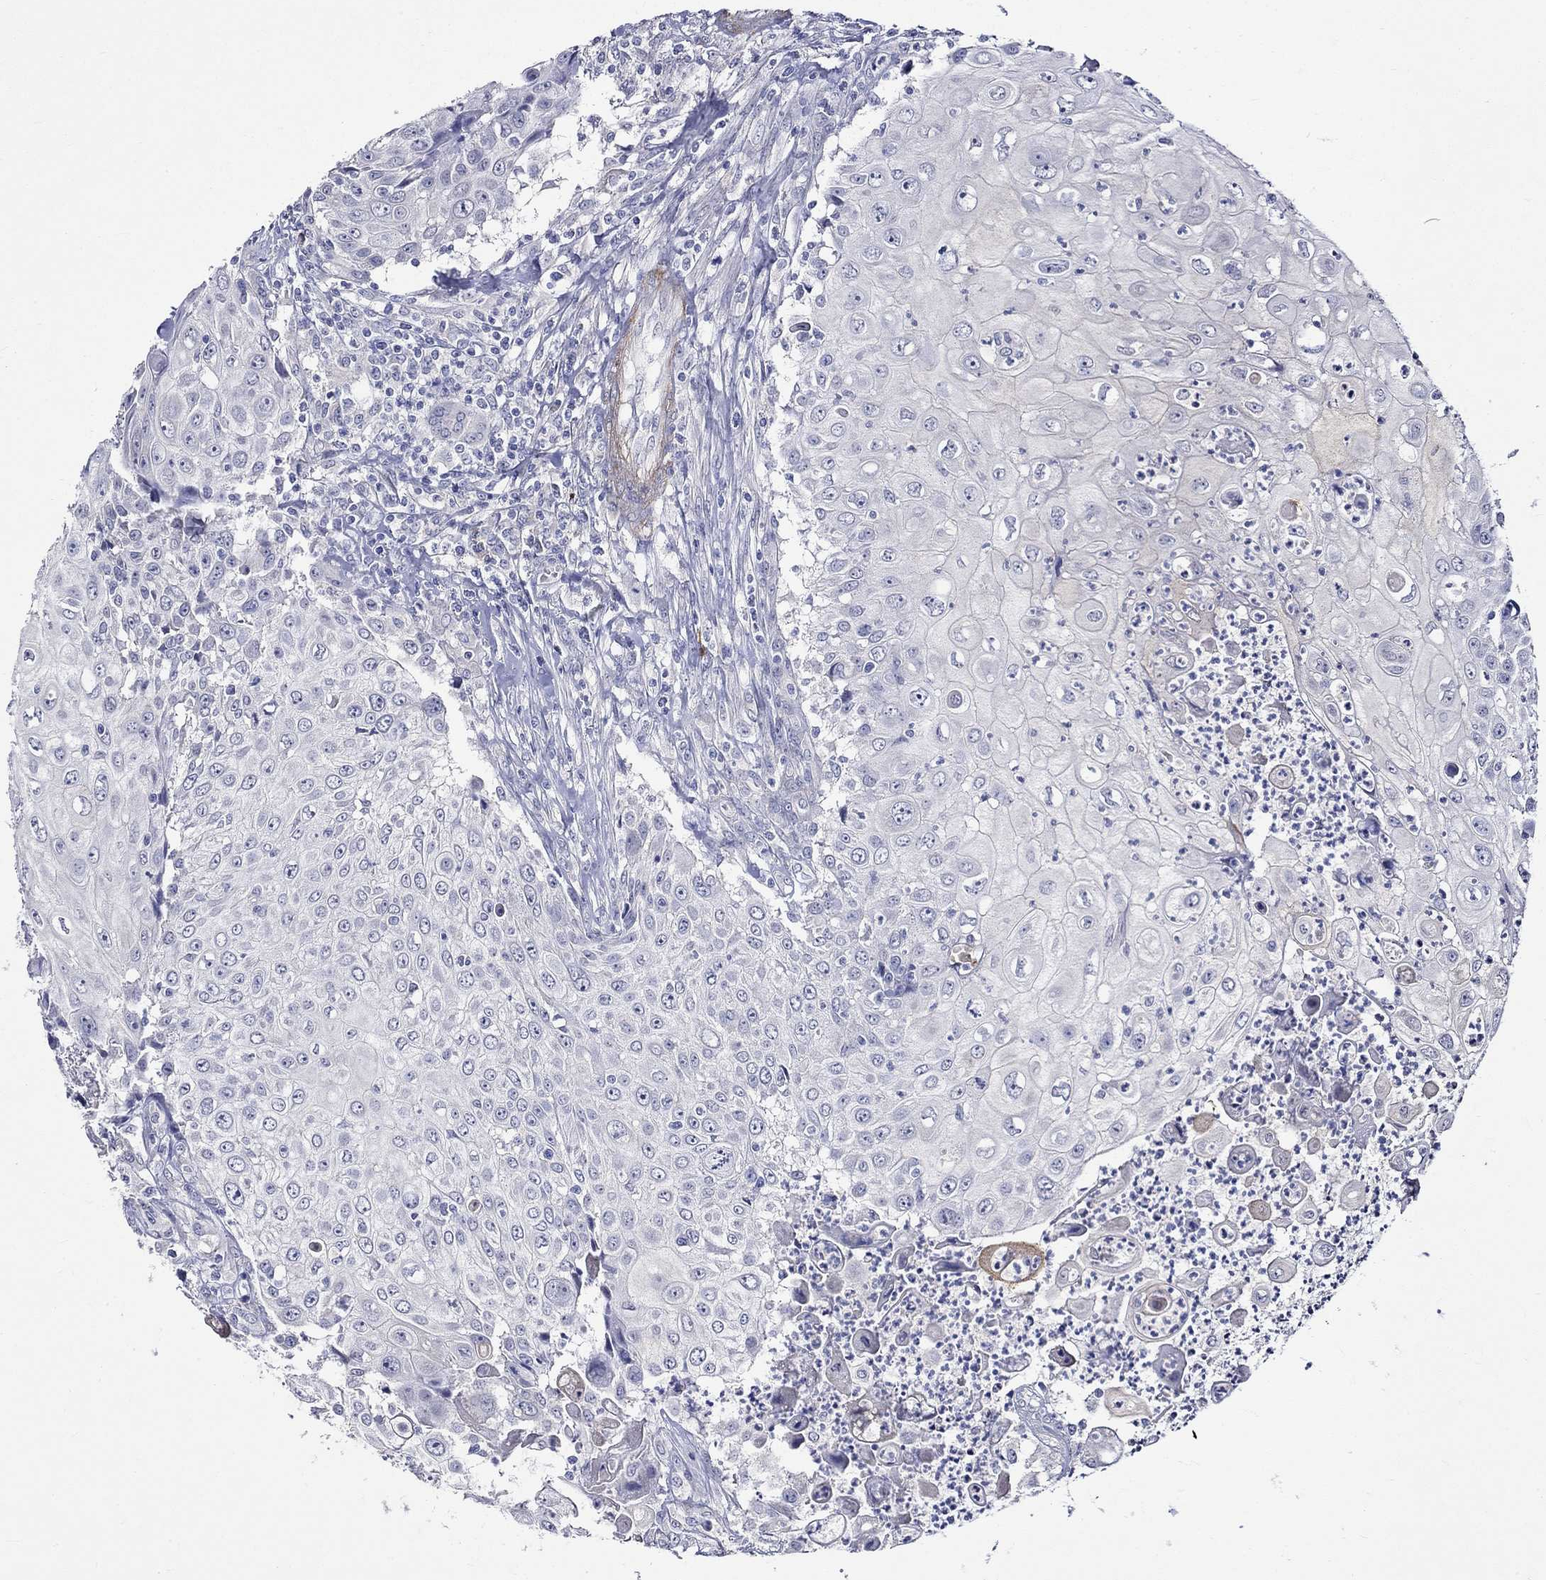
{"staining": {"intensity": "negative", "quantity": "none", "location": "none"}, "tissue": "urothelial cancer", "cell_type": "Tumor cells", "image_type": "cancer", "snomed": [{"axis": "morphology", "description": "Urothelial carcinoma, High grade"}, {"axis": "topography", "description": "Urinary bladder"}], "caption": "There is no significant staining in tumor cells of urothelial cancer.", "gene": "CRYAB", "patient": {"sex": "female", "age": 79}}